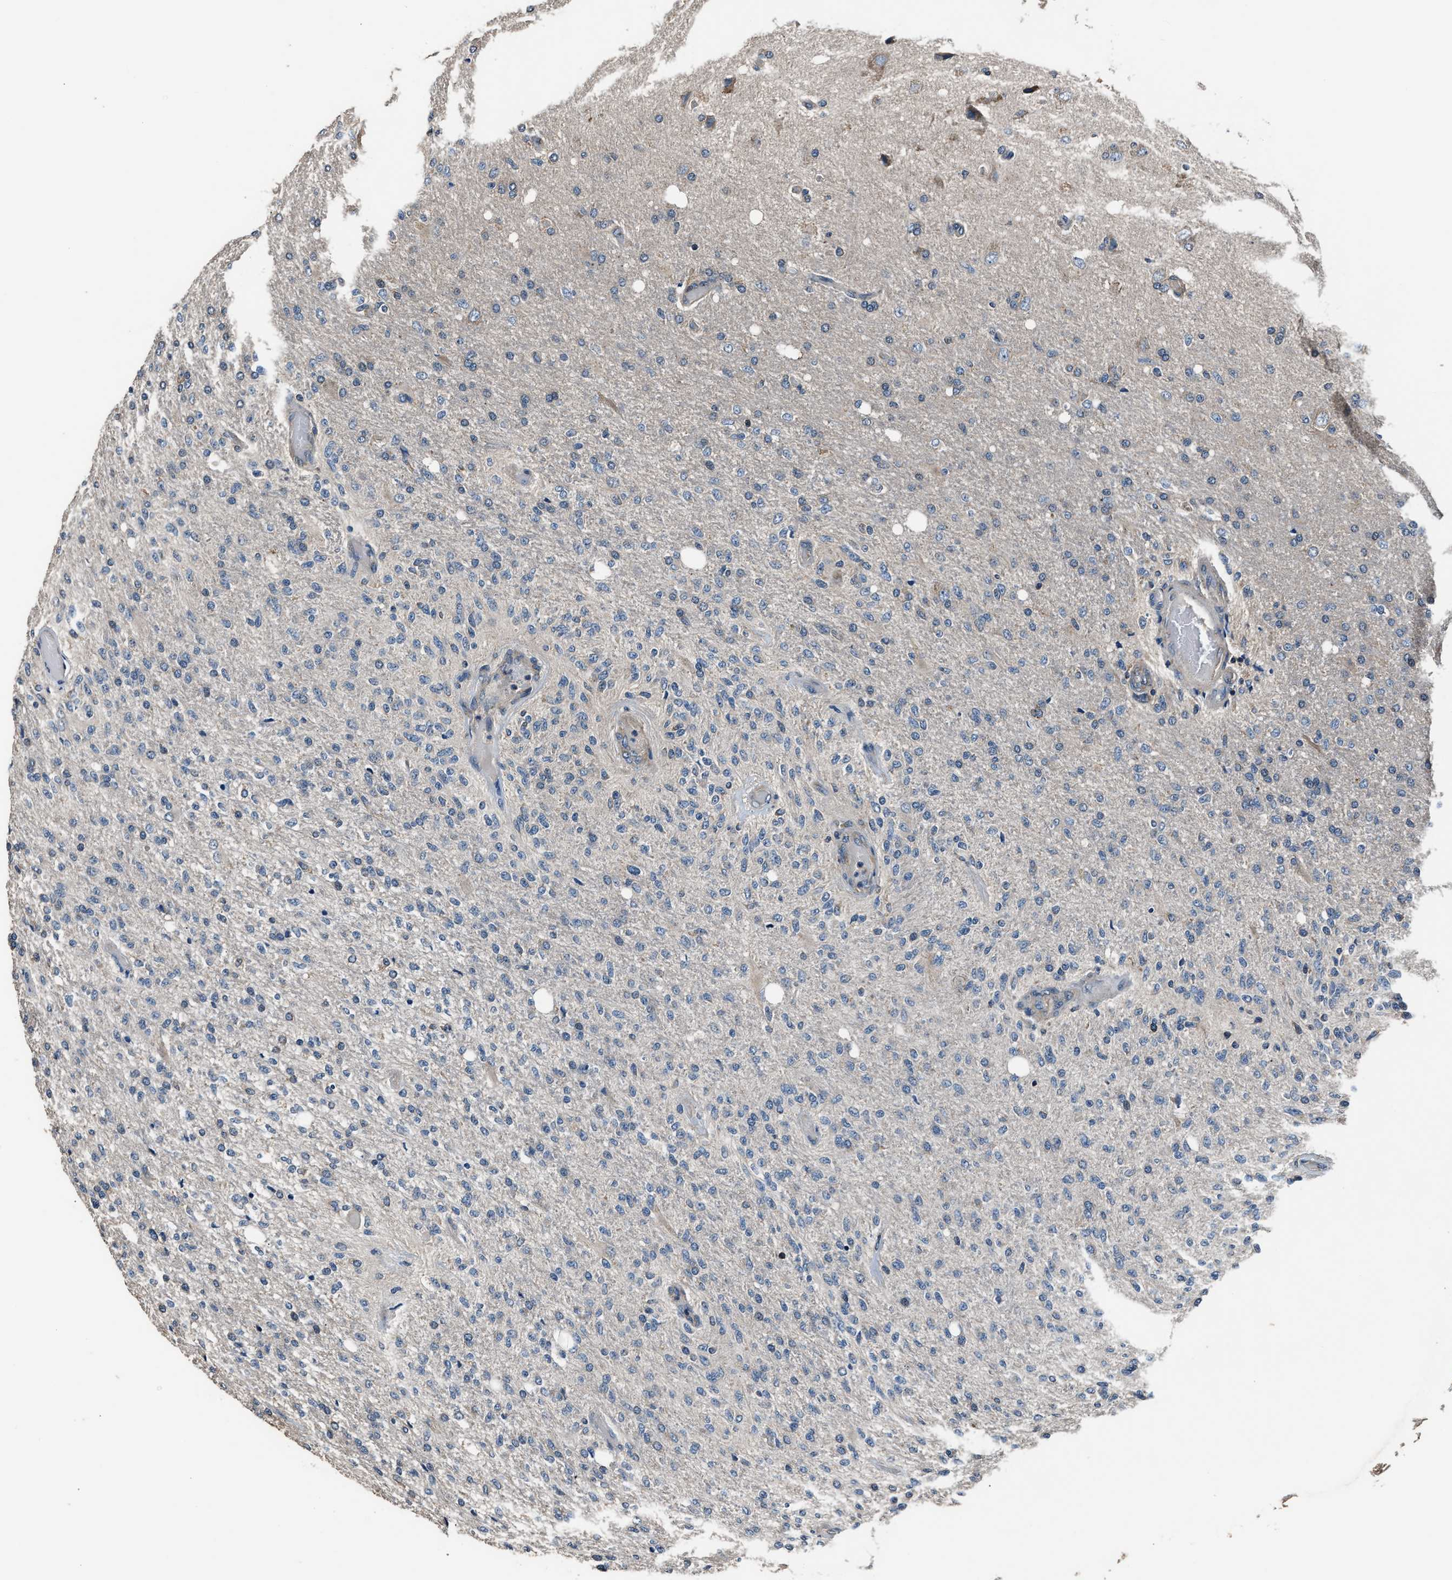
{"staining": {"intensity": "negative", "quantity": "none", "location": "none"}, "tissue": "glioma", "cell_type": "Tumor cells", "image_type": "cancer", "snomed": [{"axis": "morphology", "description": "Normal tissue, NOS"}, {"axis": "morphology", "description": "Glioma, malignant, High grade"}, {"axis": "topography", "description": "Cerebral cortex"}], "caption": "Immunohistochemistry of human glioma shows no expression in tumor cells.", "gene": "IMPDH2", "patient": {"sex": "male", "age": 77}}